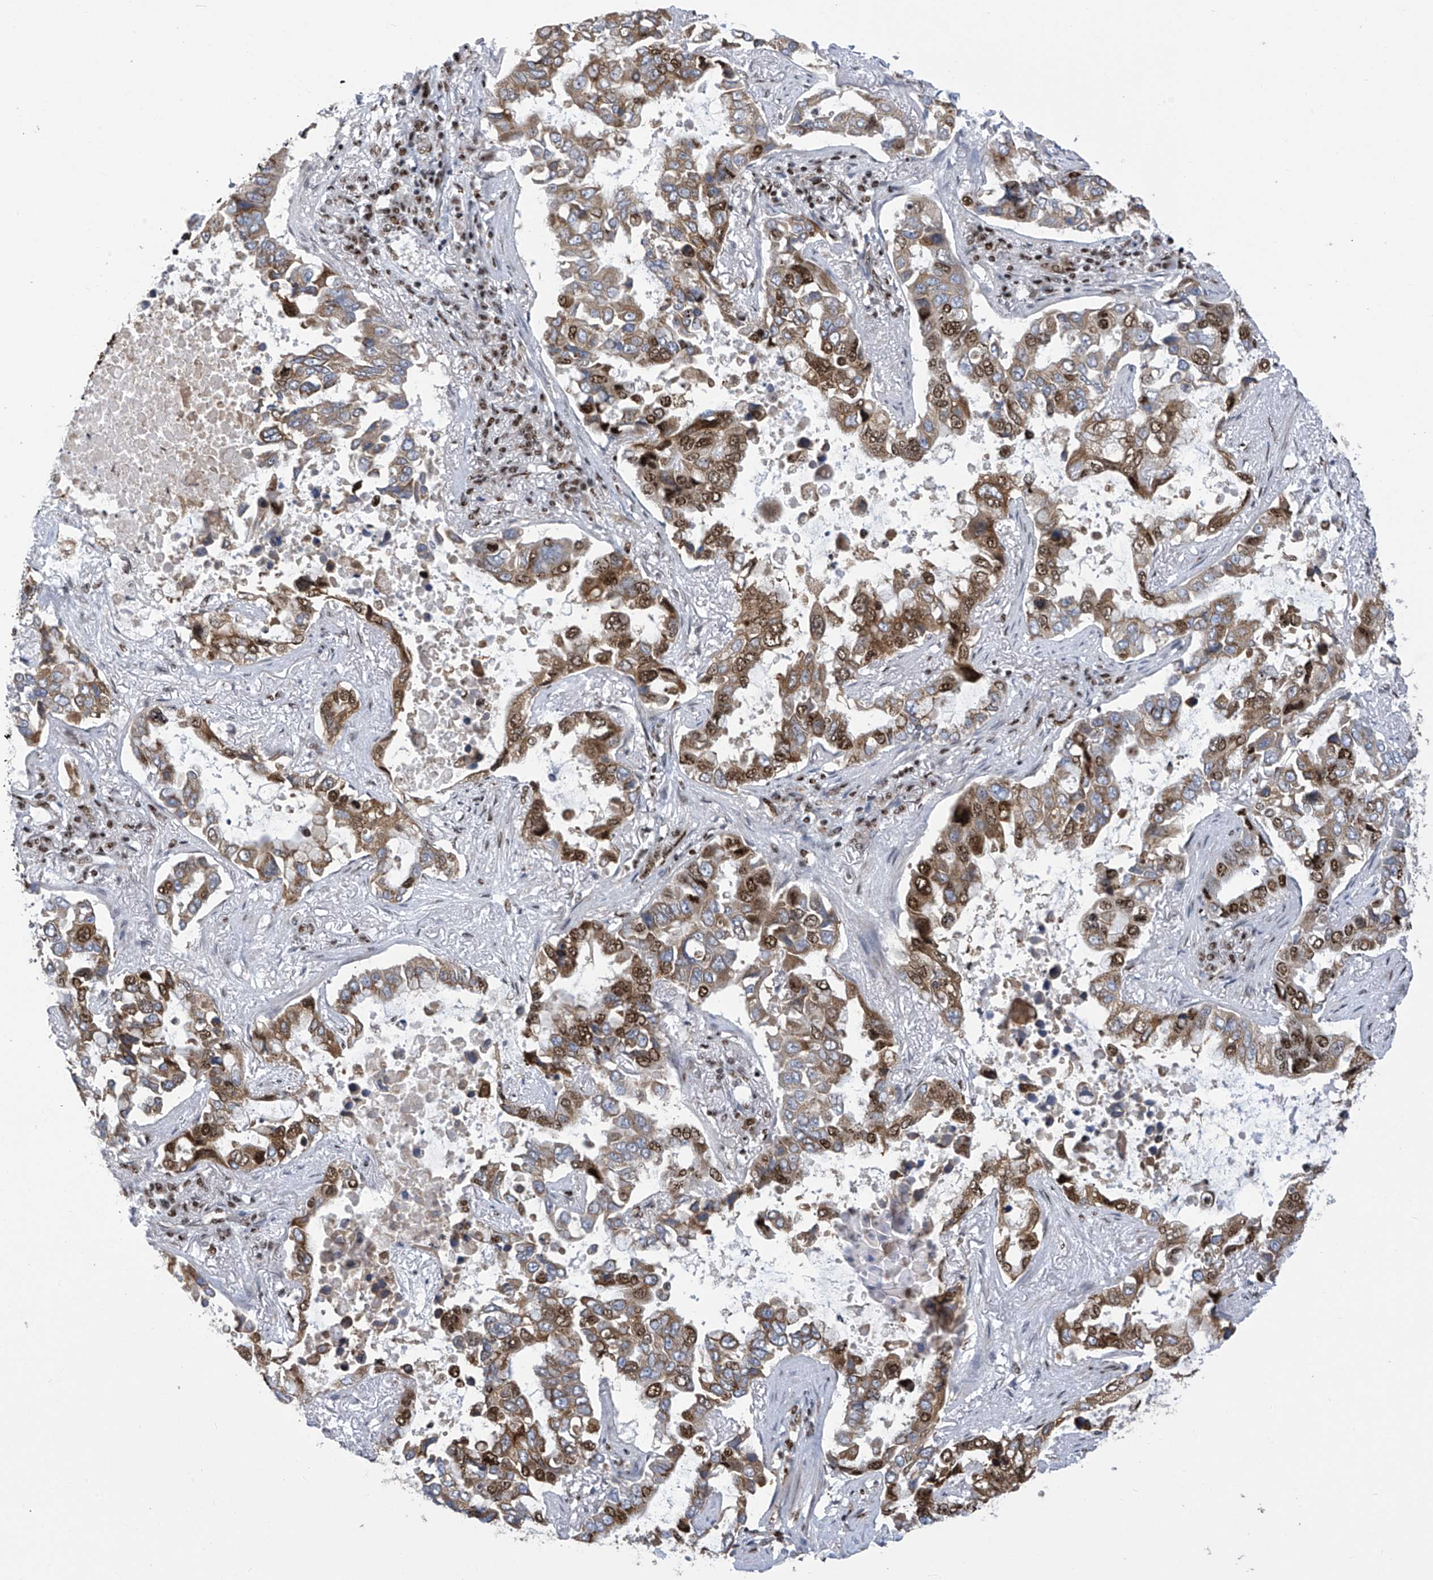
{"staining": {"intensity": "moderate", "quantity": ">75%", "location": "cytoplasmic/membranous,nuclear"}, "tissue": "lung cancer", "cell_type": "Tumor cells", "image_type": "cancer", "snomed": [{"axis": "morphology", "description": "Squamous cell carcinoma, NOS"}, {"axis": "topography", "description": "Lung"}], "caption": "Immunohistochemistry micrograph of neoplastic tissue: human lung cancer stained using IHC exhibits medium levels of moderate protein expression localized specifically in the cytoplasmic/membranous and nuclear of tumor cells, appearing as a cytoplasmic/membranous and nuclear brown color.", "gene": "APLF", "patient": {"sex": "male", "age": 66}}